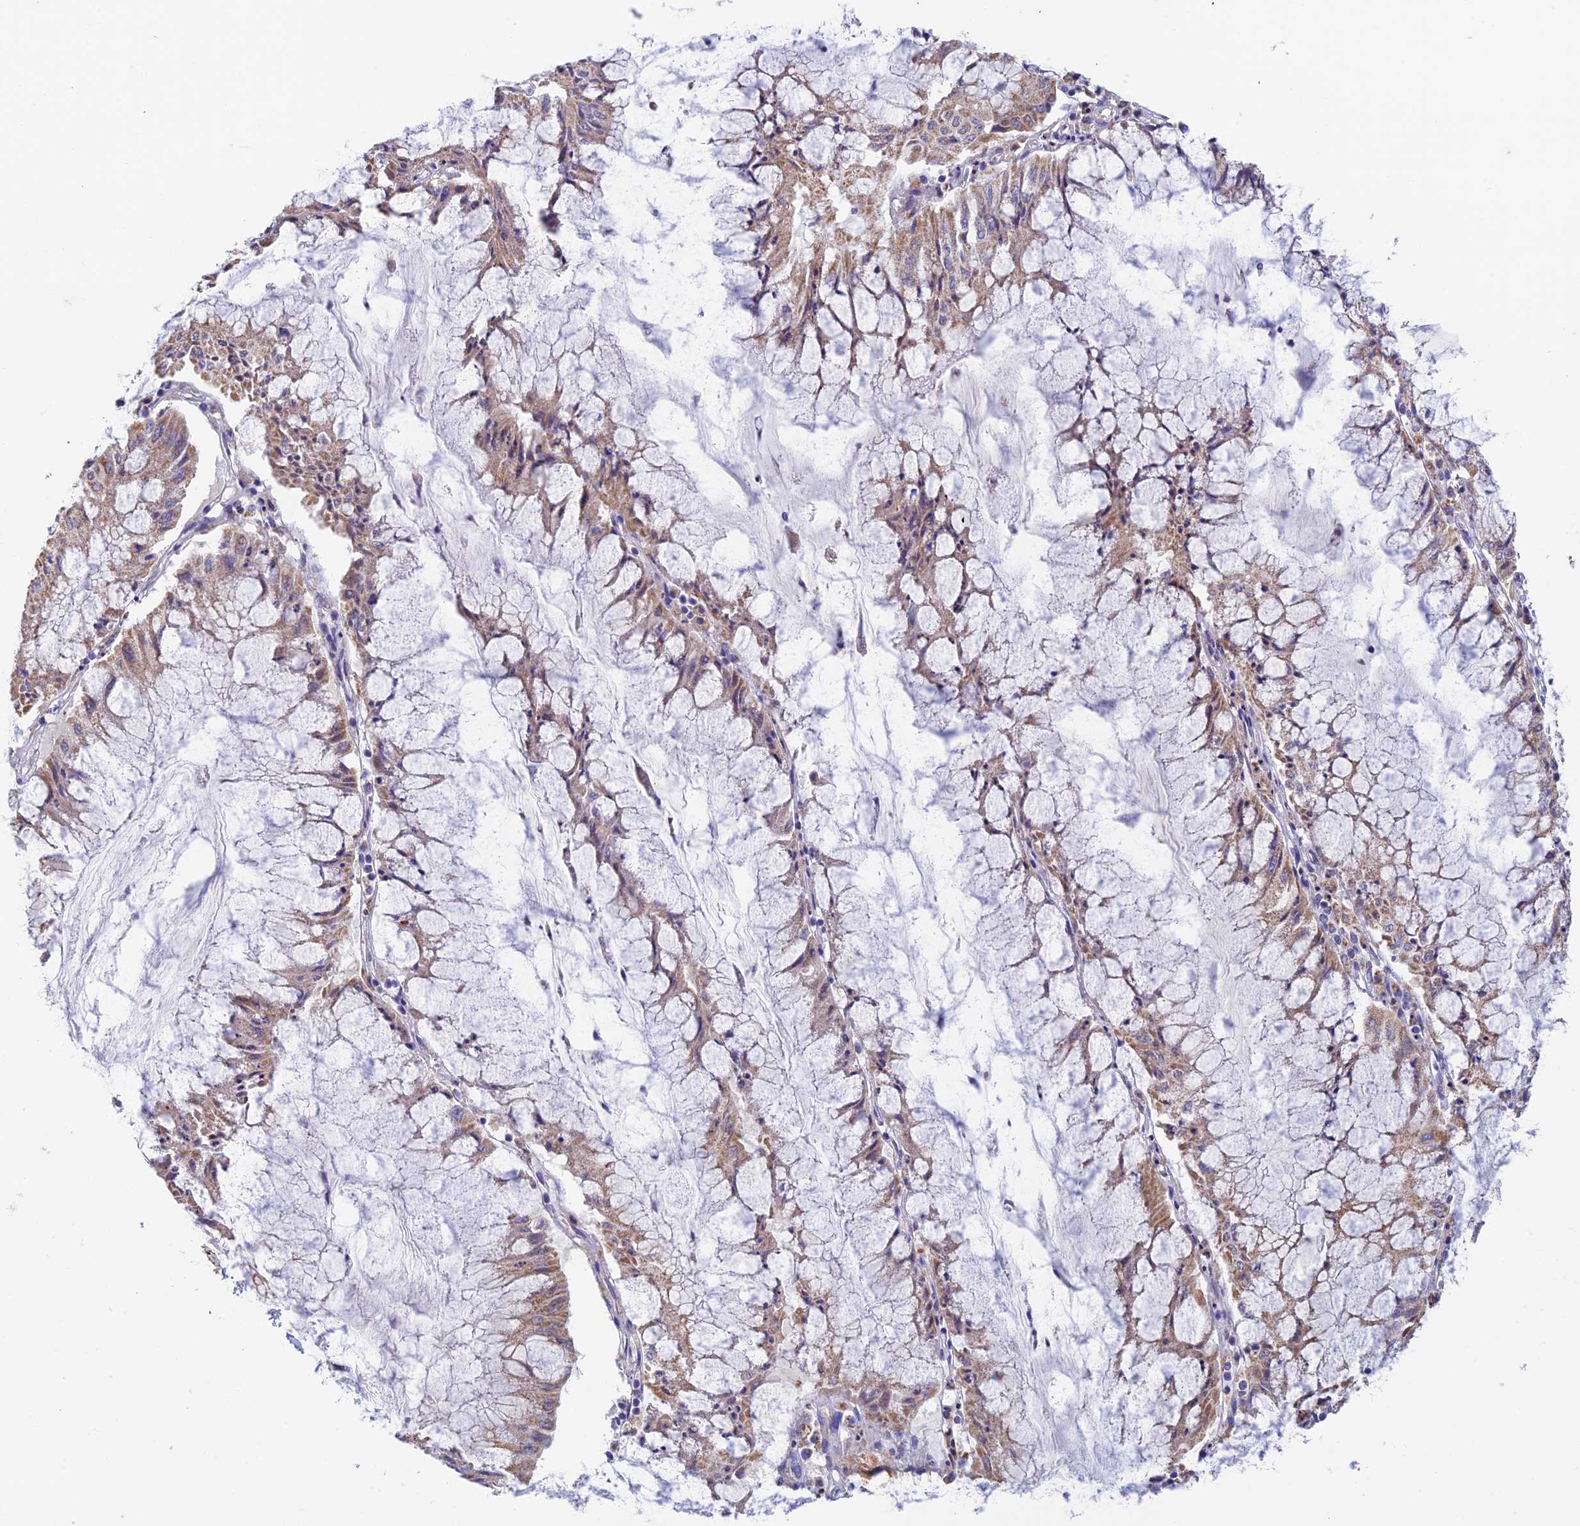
{"staining": {"intensity": "weak", "quantity": "25%-75%", "location": "cytoplasmic/membranous"}, "tissue": "pancreatic cancer", "cell_type": "Tumor cells", "image_type": "cancer", "snomed": [{"axis": "morphology", "description": "Adenocarcinoma, NOS"}, {"axis": "topography", "description": "Pancreas"}], "caption": "DAB immunohistochemical staining of pancreatic cancer demonstrates weak cytoplasmic/membranous protein expression in approximately 25%-75% of tumor cells.", "gene": "ZNF181", "patient": {"sex": "female", "age": 50}}